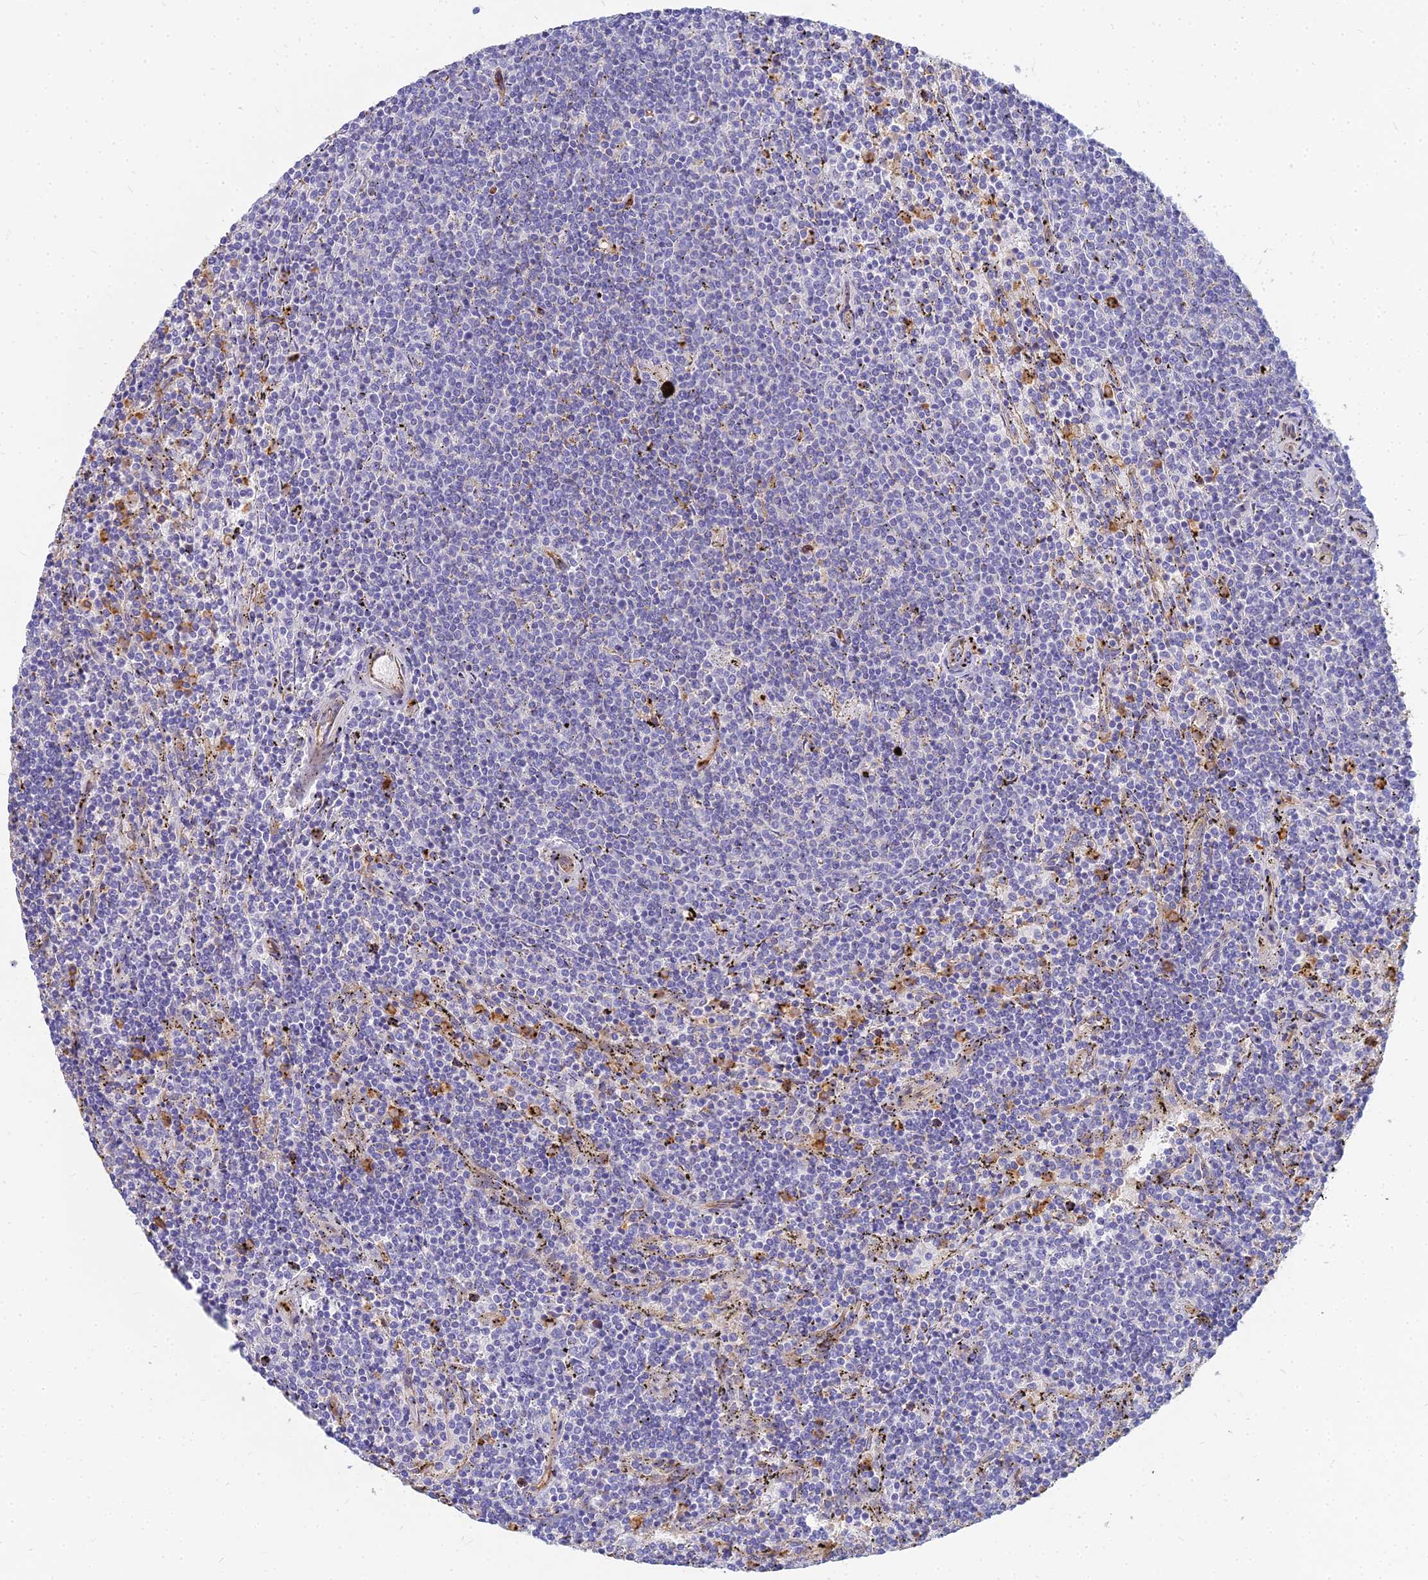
{"staining": {"intensity": "negative", "quantity": "none", "location": "none"}, "tissue": "lymphoma", "cell_type": "Tumor cells", "image_type": "cancer", "snomed": [{"axis": "morphology", "description": "Malignant lymphoma, non-Hodgkin's type, Low grade"}, {"axis": "topography", "description": "Spleen"}], "caption": "Protein analysis of low-grade malignant lymphoma, non-Hodgkin's type demonstrates no significant positivity in tumor cells.", "gene": "VAT1", "patient": {"sex": "female", "age": 50}}